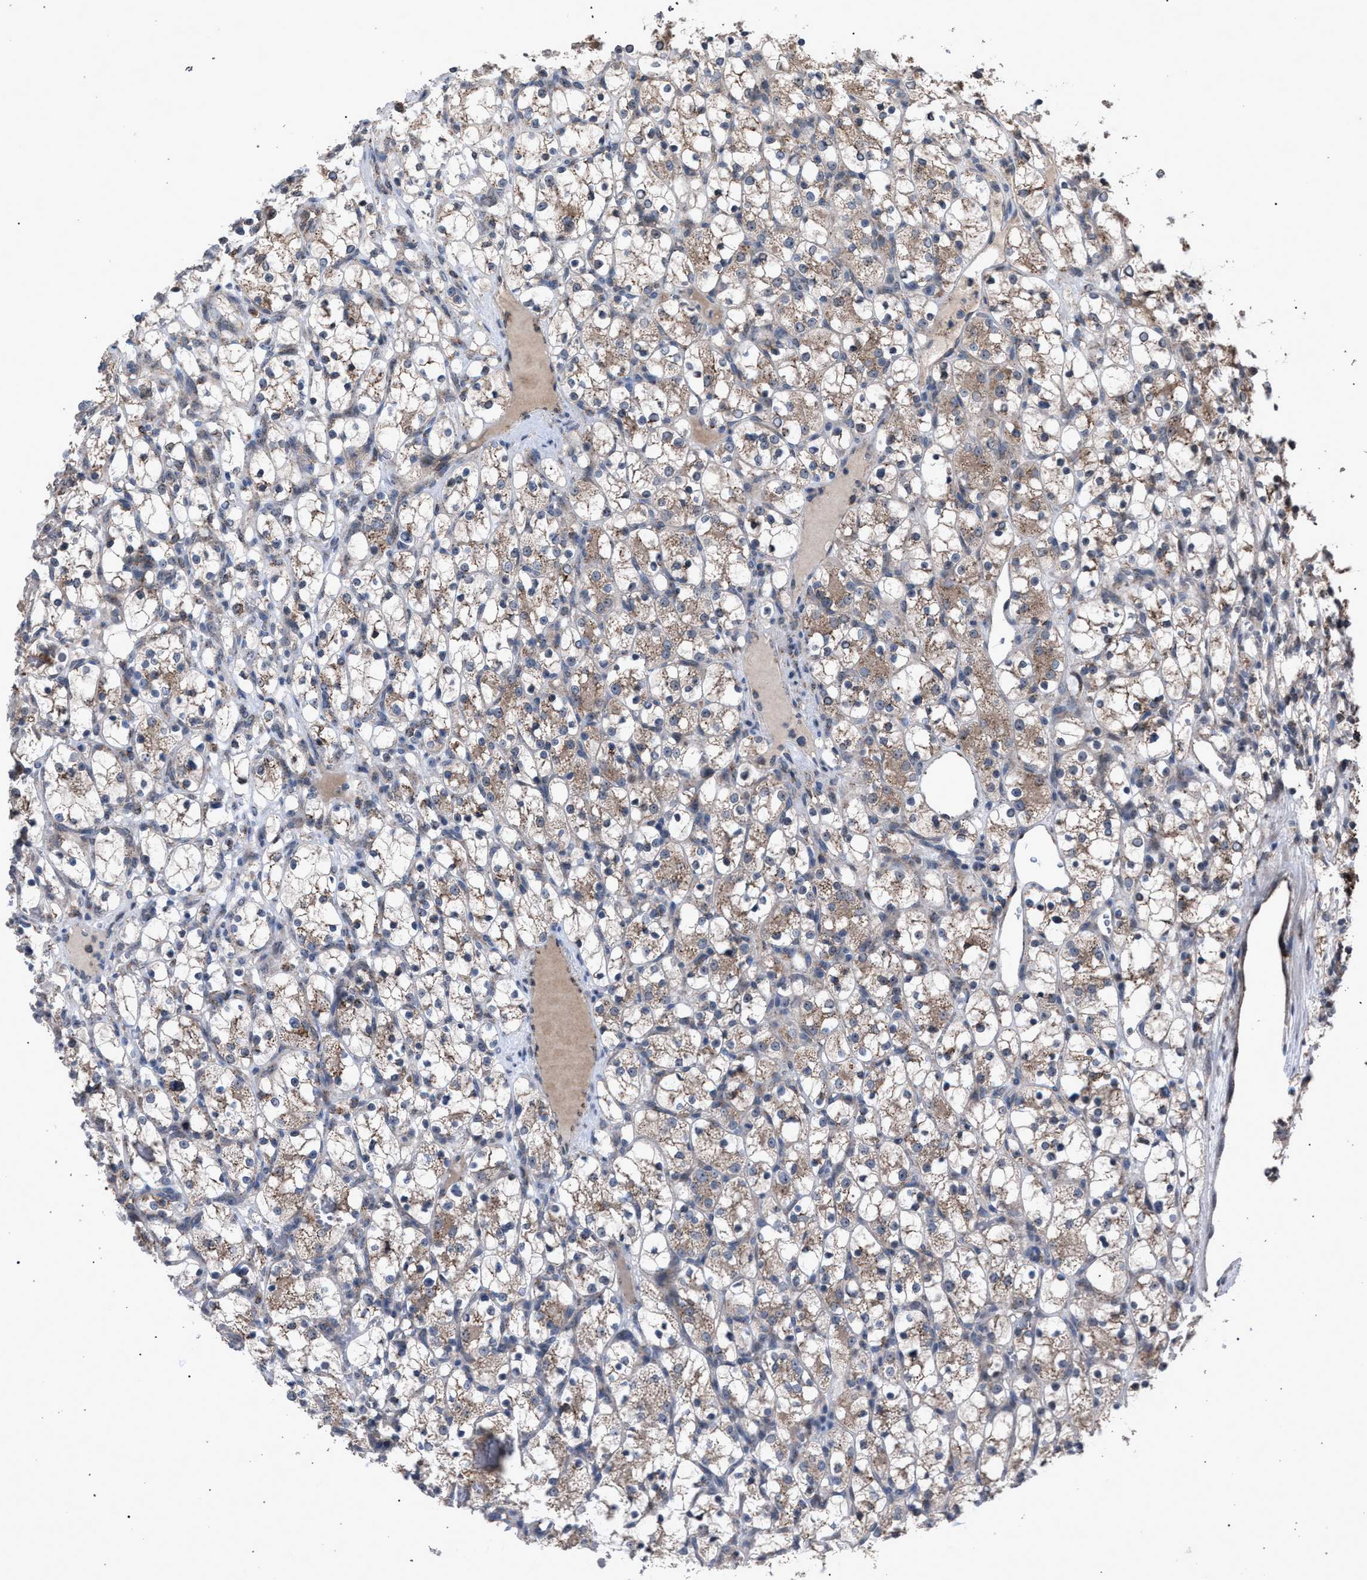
{"staining": {"intensity": "weak", "quantity": "25%-75%", "location": "cytoplasmic/membranous"}, "tissue": "renal cancer", "cell_type": "Tumor cells", "image_type": "cancer", "snomed": [{"axis": "morphology", "description": "Adenocarcinoma, NOS"}, {"axis": "topography", "description": "Kidney"}], "caption": "Immunohistochemical staining of human renal cancer reveals low levels of weak cytoplasmic/membranous protein staining in about 25%-75% of tumor cells. The staining is performed using DAB brown chromogen to label protein expression. The nuclei are counter-stained blue using hematoxylin.", "gene": "HSD17B4", "patient": {"sex": "female", "age": 69}}